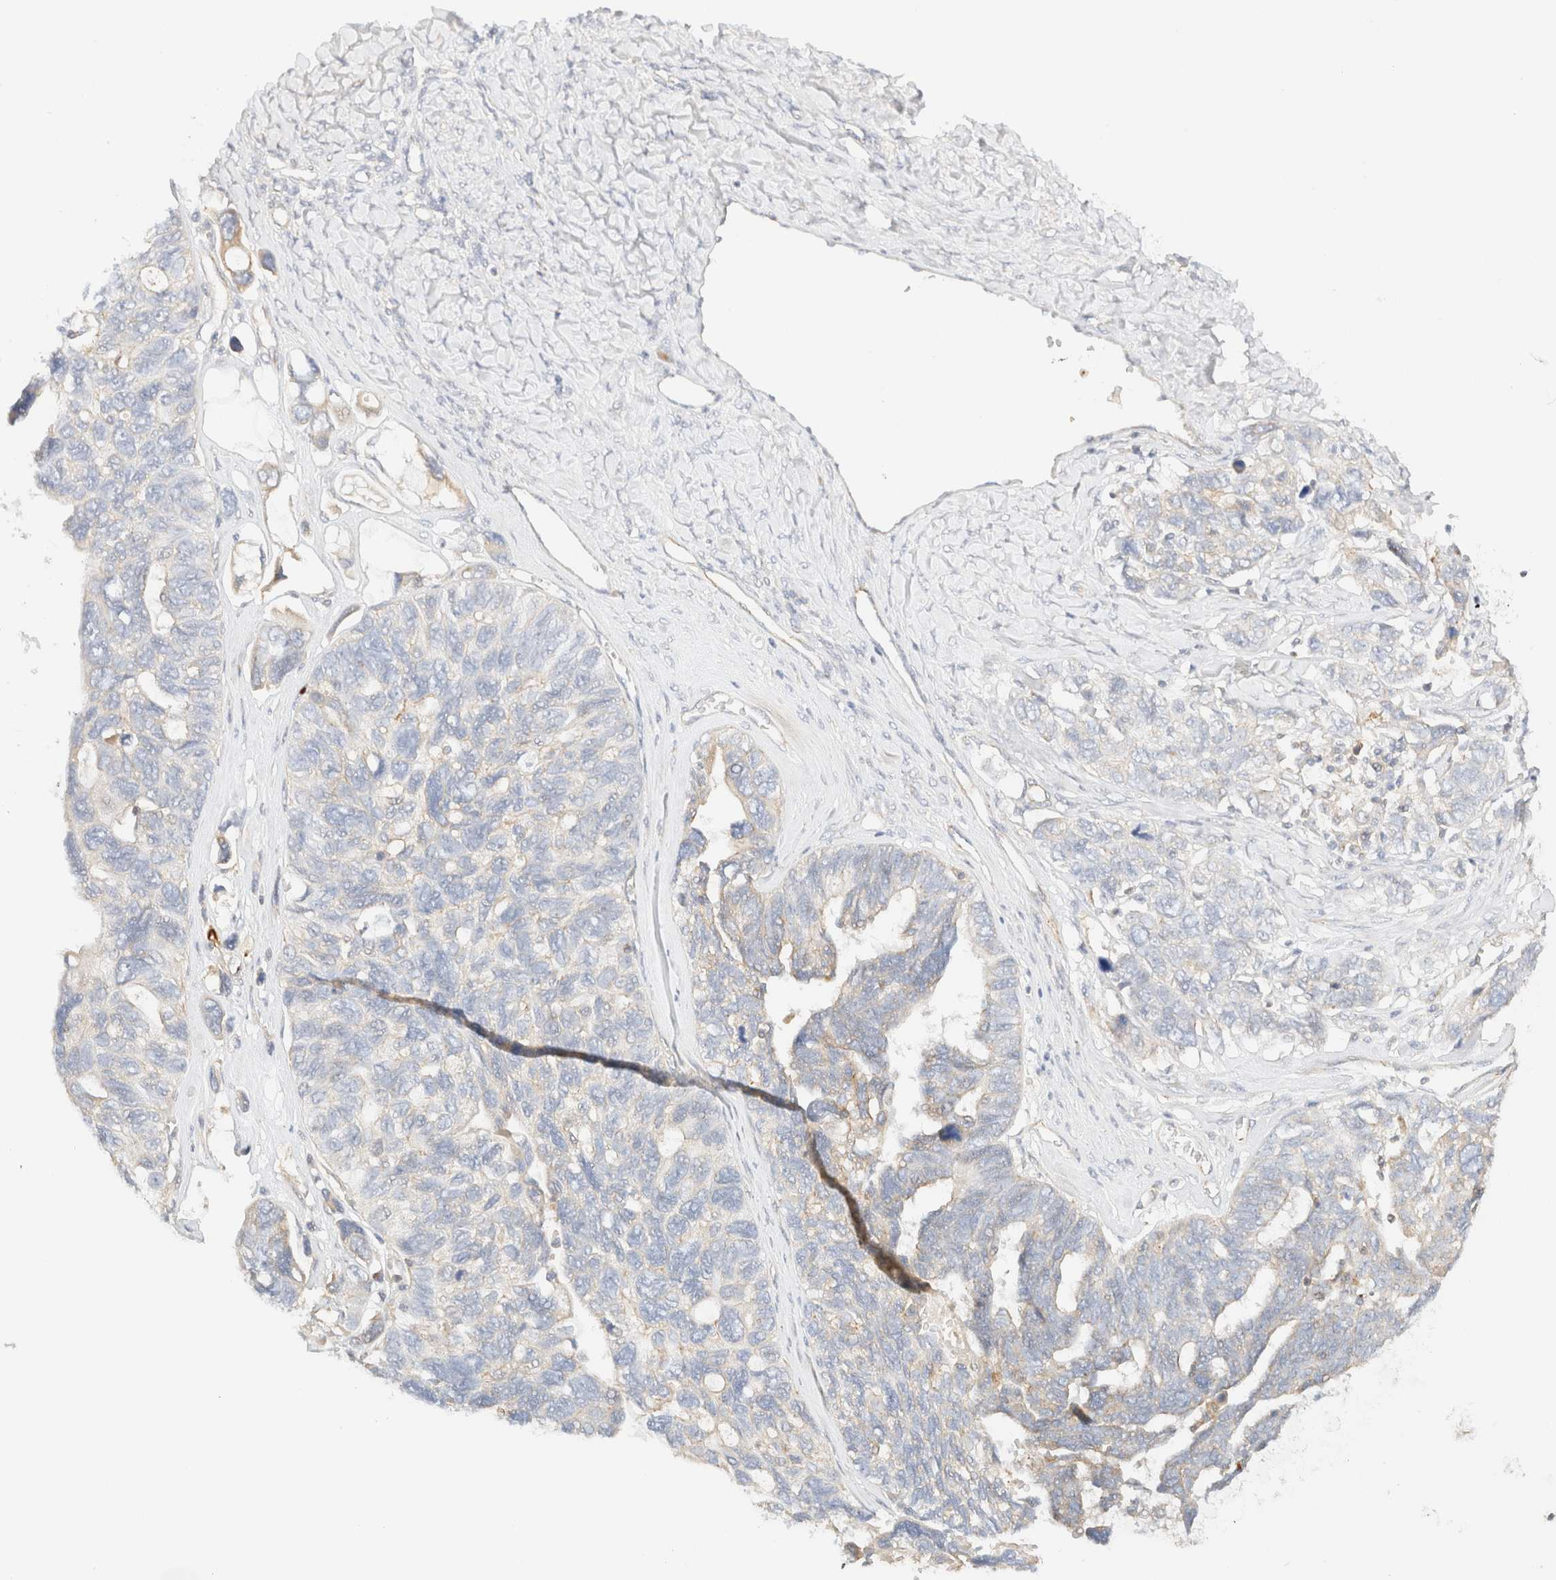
{"staining": {"intensity": "weak", "quantity": "<25%", "location": "cytoplasmic/membranous"}, "tissue": "ovarian cancer", "cell_type": "Tumor cells", "image_type": "cancer", "snomed": [{"axis": "morphology", "description": "Cystadenocarcinoma, serous, NOS"}, {"axis": "topography", "description": "Ovary"}], "caption": "This photomicrograph is of ovarian cancer stained with IHC to label a protein in brown with the nuclei are counter-stained blue. There is no expression in tumor cells.", "gene": "MYO10", "patient": {"sex": "female", "age": 79}}